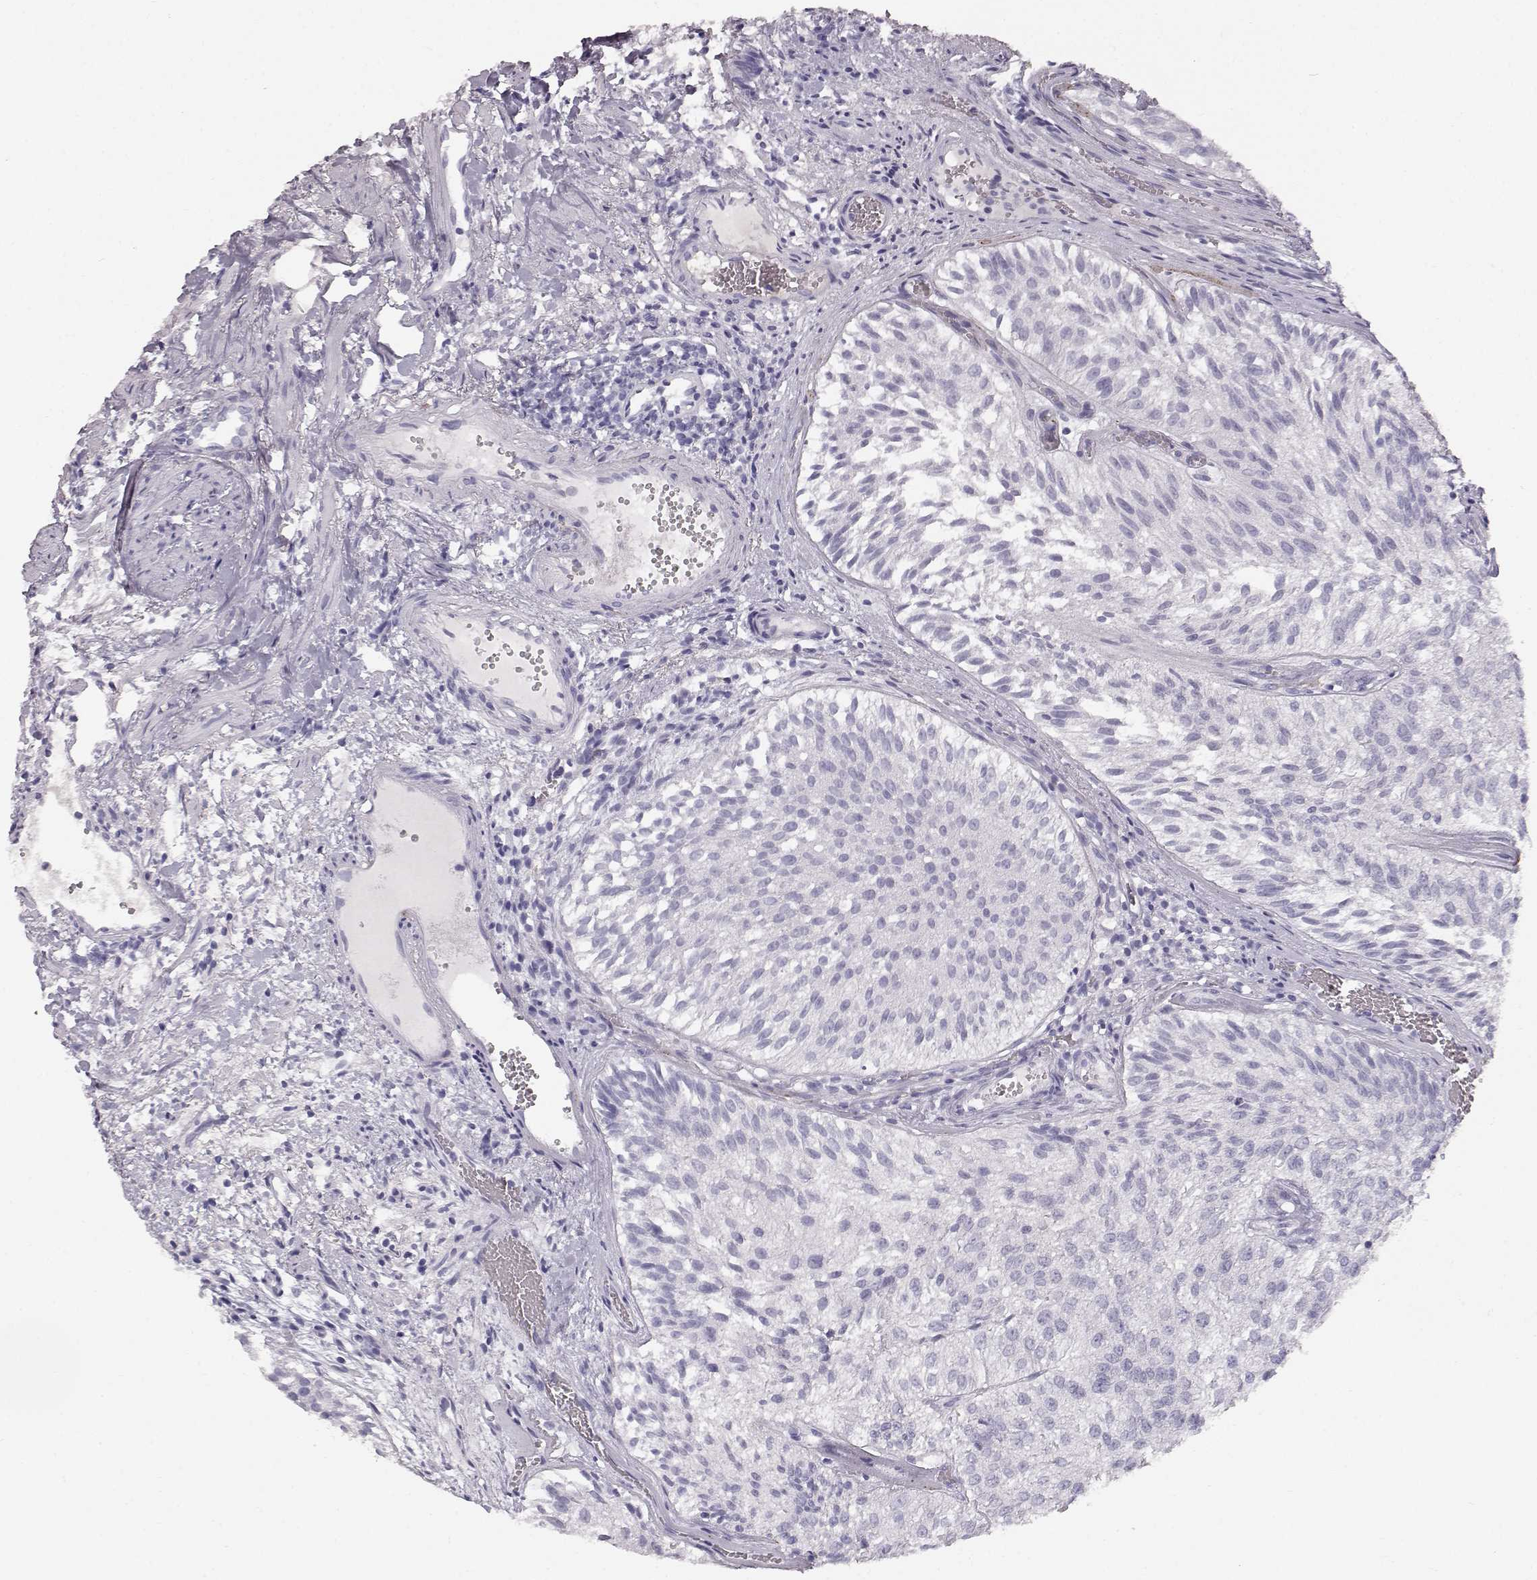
{"staining": {"intensity": "negative", "quantity": "none", "location": "none"}, "tissue": "urothelial cancer", "cell_type": "Tumor cells", "image_type": "cancer", "snomed": [{"axis": "morphology", "description": "Urothelial carcinoma, Low grade"}, {"axis": "topography", "description": "Urinary bladder"}], "caption": "Immunohistochemistry photomicrograph of urothelial cancer stained for a protein (brown), which demonstrates no staining in tumor cells. (DAB immunohistochemistry (IHC) with hematoxylin counter stain).", "gene": "KRTAP16-1", "patient": {"sex": "female", "age": 87}}